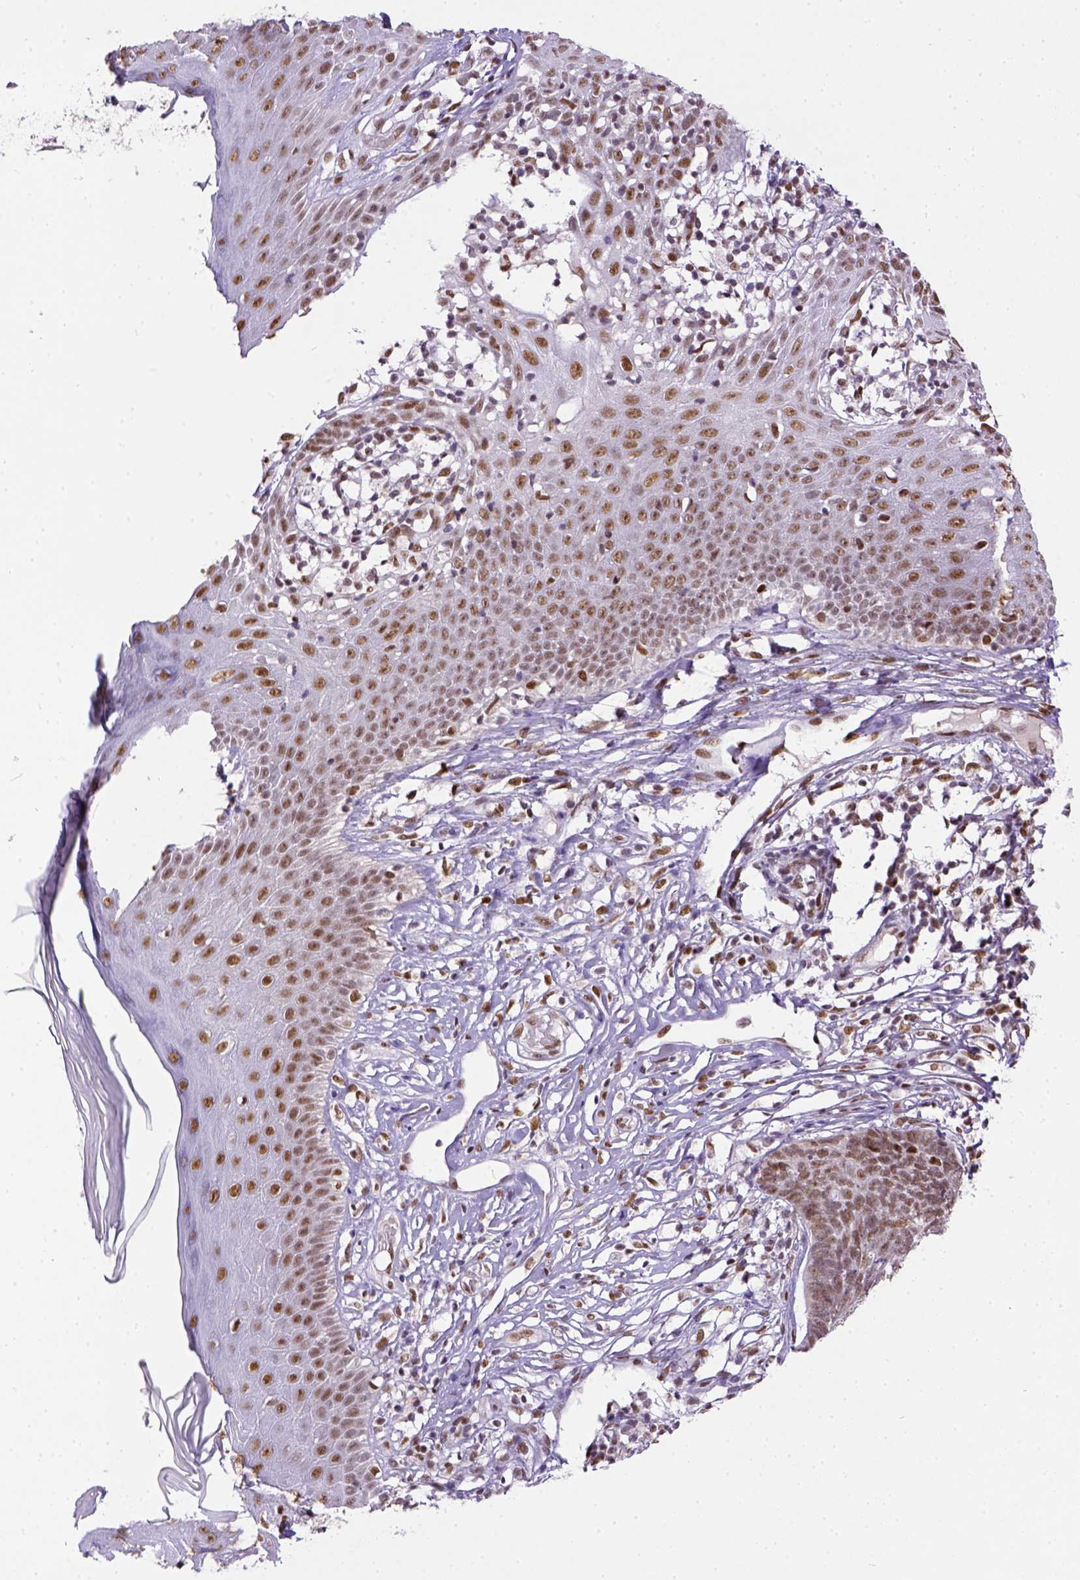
{"staining": {"intensity": "weak", "quantity": ">75%", "location": "nuclear"}, "tissue": "skin cancer", "cell_type": "Tumor cells", "image_type": "cancer", "snomed": [{"axis": "morphology", "description": "Basal cell carcinoma"}, {"axis": "topography", "description": "Skin"}], "caption": "Human basal cell carcinoma (skin) stained with a protein marker displays weak staining in tumor cells.", "gene": "ERCC1", "patient": {"sex": "male", "age": 85}}